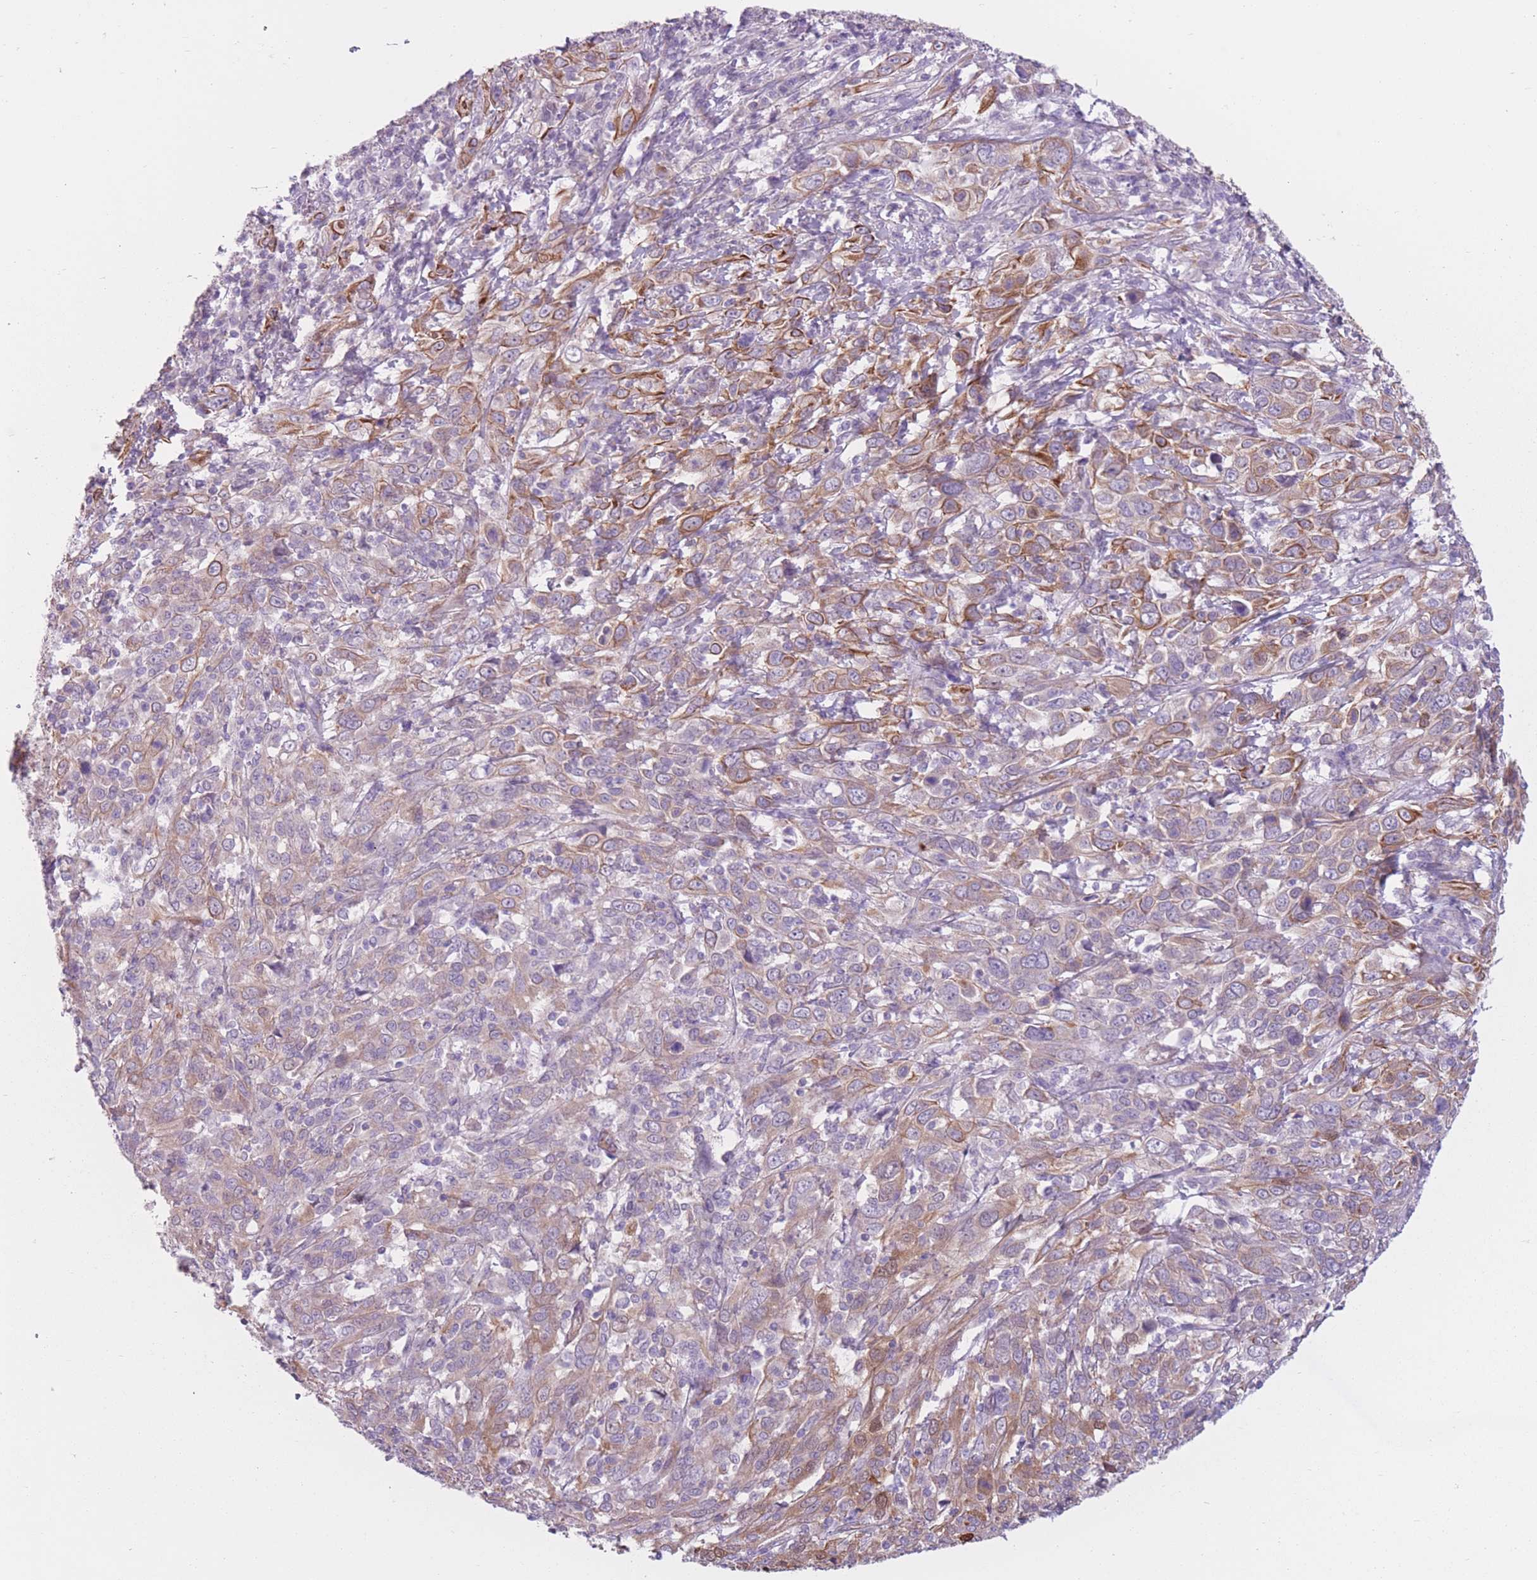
{"staining": {"intensity": "moderate", "quantity": "<25%", "location": "cytoplasmic/membranous"}, "tissue": "cervical cancer", "cell_type": "Tumor cells", "image_type": "cancer", "snomed": [{"axis": "morphology", "description": "Squamous cell carcinoma, NOS"}, {"axis": "topography", "description": "Cervix"}], "caption": "Protein expression analysis of human cervical squamous cell carcinoma reveals moderate cytoplasmic/membranous positivity in approximately <25% of tumor cells.", "gene": "SERPINB3", "patient": {"sex": "female", "age": 46}}